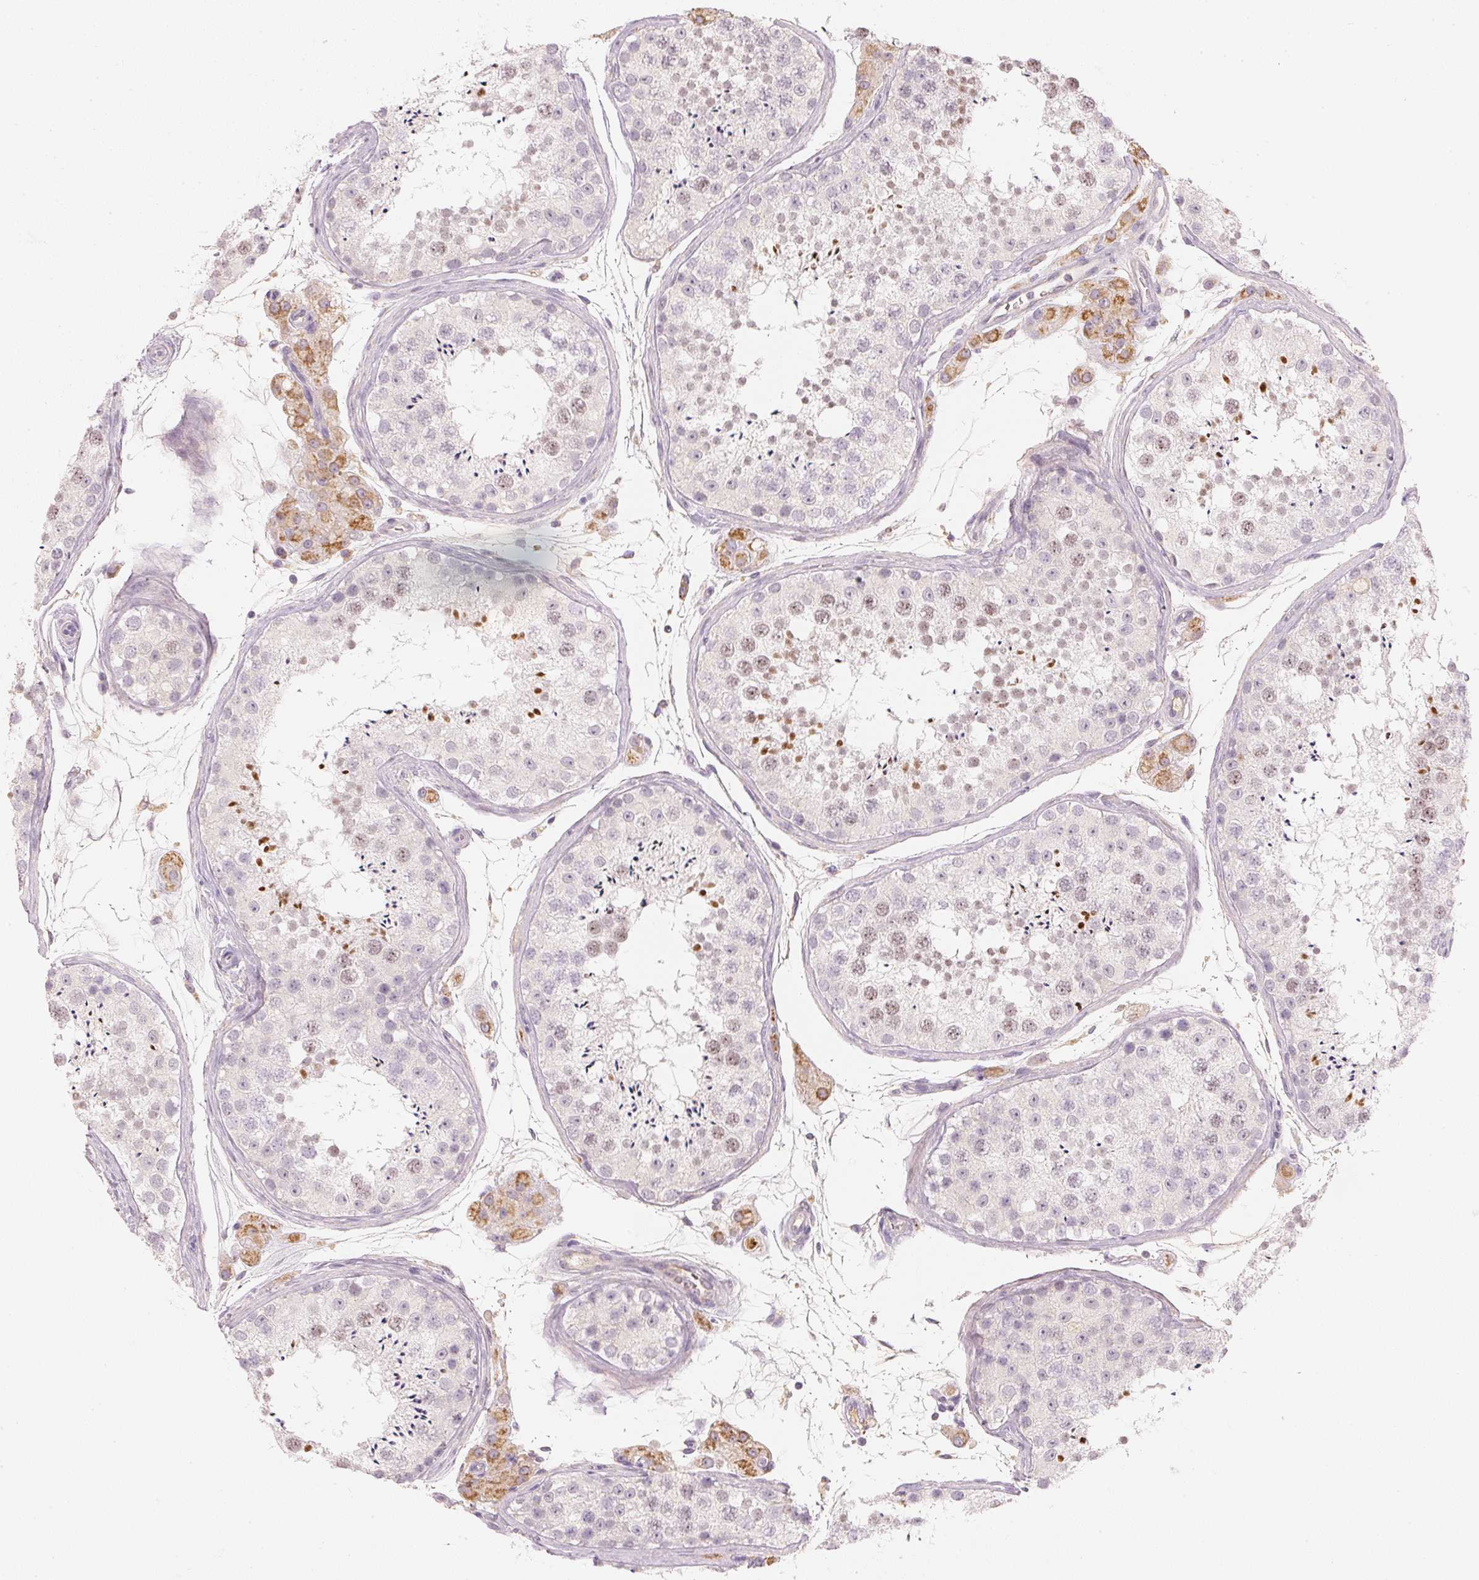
{"staining": {"intensity": "moderate", "quantity": "<25%", "location": "cytoplasmic/membranous,nuclear"}, "tissue": "testis", "cell_type": "Cells in seminiferous ducts", "image_type": "normal", "snomed": [{"axis": "morphology", "description": "Normal tissue, NOS"}, {"axis": "topography", "description": "Testis"}], "caption": "Testis was stained to show a protein in brown. There is low levels of moderate cytoplasmic/membranous,nuclear positivity in about <25% of cells in seminiferous ducts. Immunohistochemistry stains the protein of interest in brown and the nuclei are stained blue.", "gene": "RMDN2", "patient": {"sex": "male", "age": 41}}